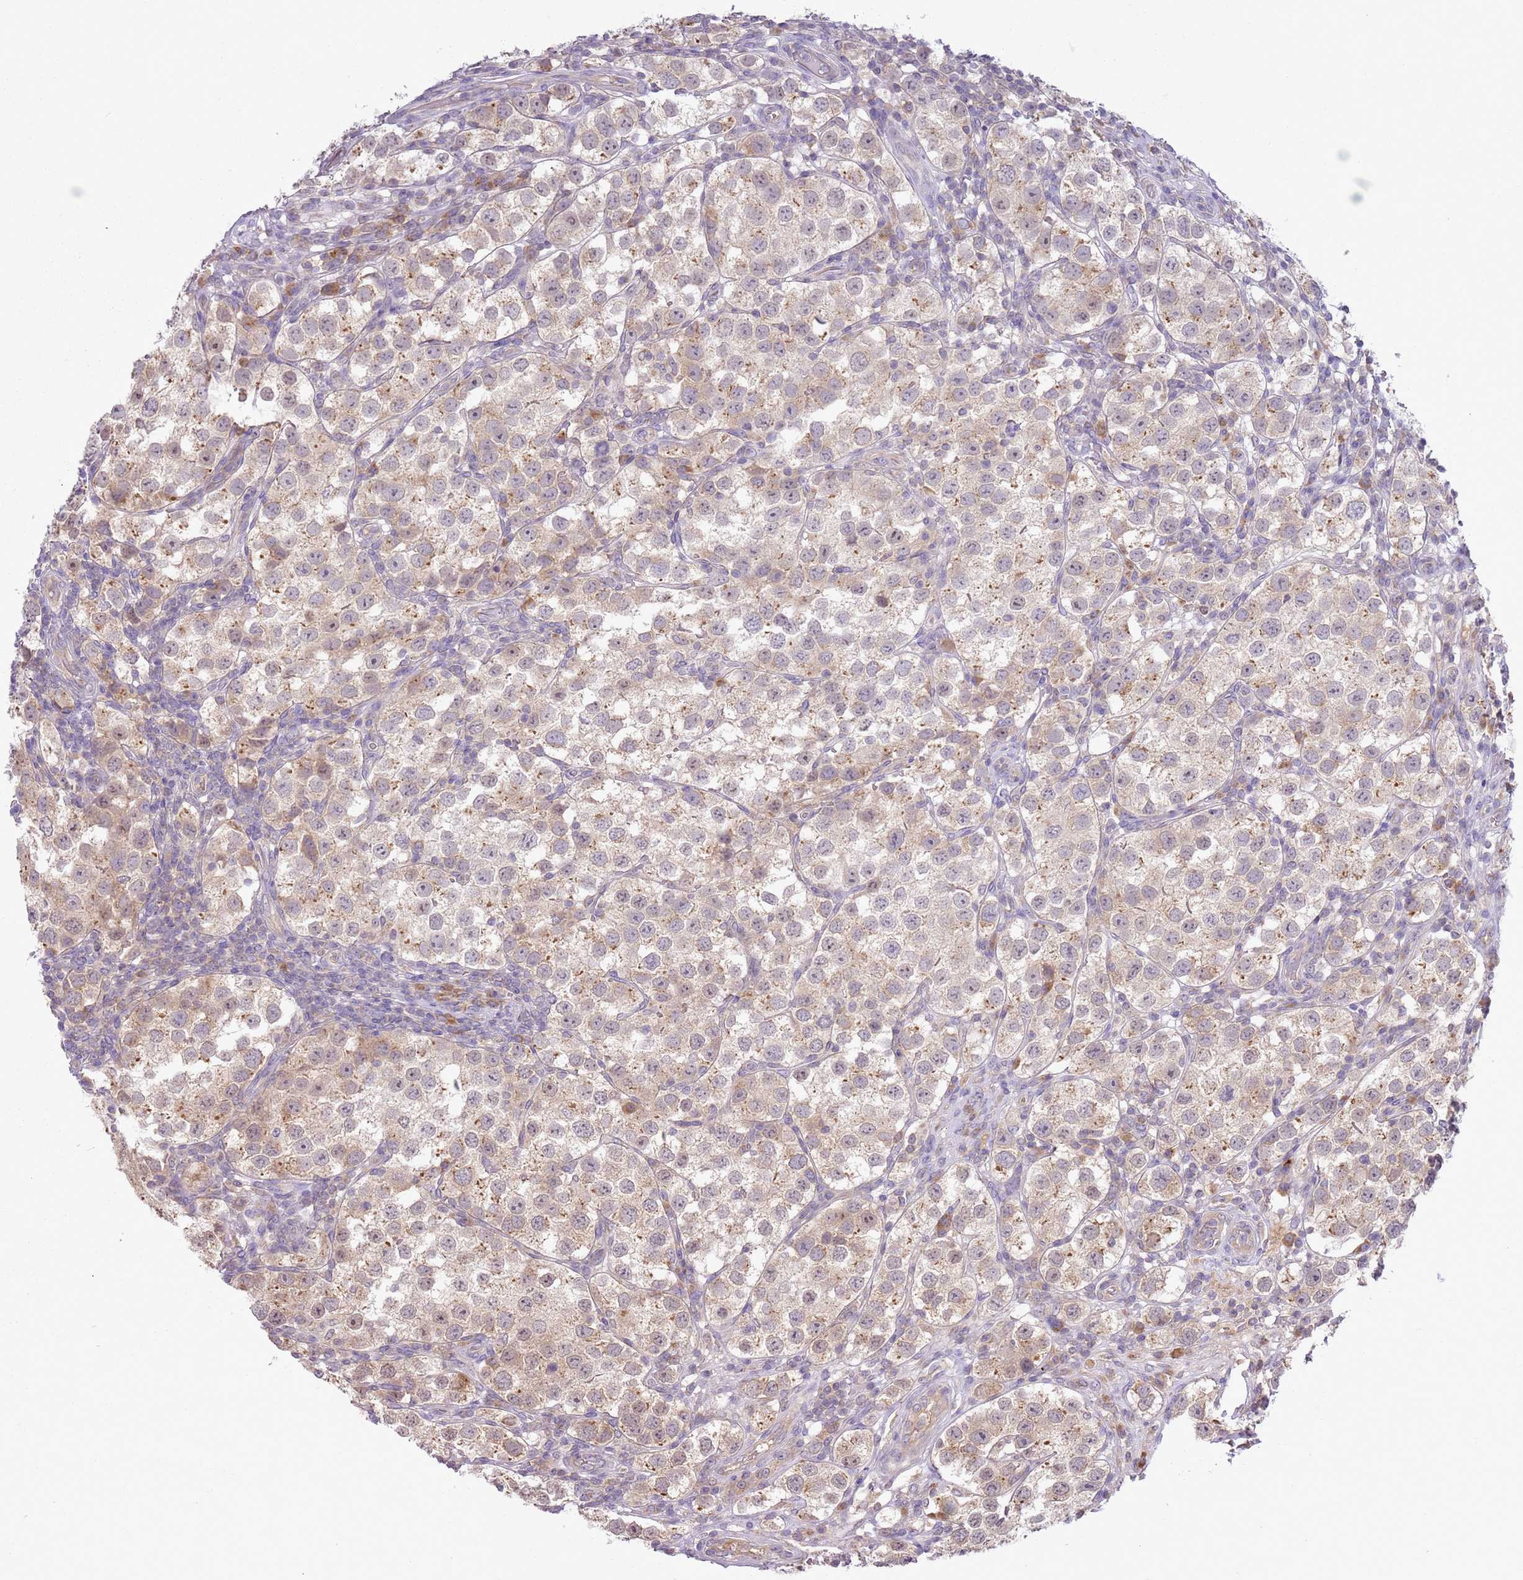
{"staining": {"intensity": "weak", "quantity": "25%-75%", "location": "cytoplasmic/membranous"}, "tissue": "testis cancer", "cell_type": "Tumor cells", "image_type": "cancer", "snomed": [{"axis": "morphology", "description": "Seminoma, NOS"}, {"axis": "topography", "description": "Testis"}], "caption": "Immunohistochemistry (IHC) image of neoplastic tissue: testis cancer (seminoma) stained using immunohistochemistry reveals low levels of weak protein expression localized specifically in the cytoplasmic/membranous of tumor cells, appearing as a cytoplasmic/membranous brown color.", "gene": "SKOR2", "patient": {"sex": "male", "age": 37}}